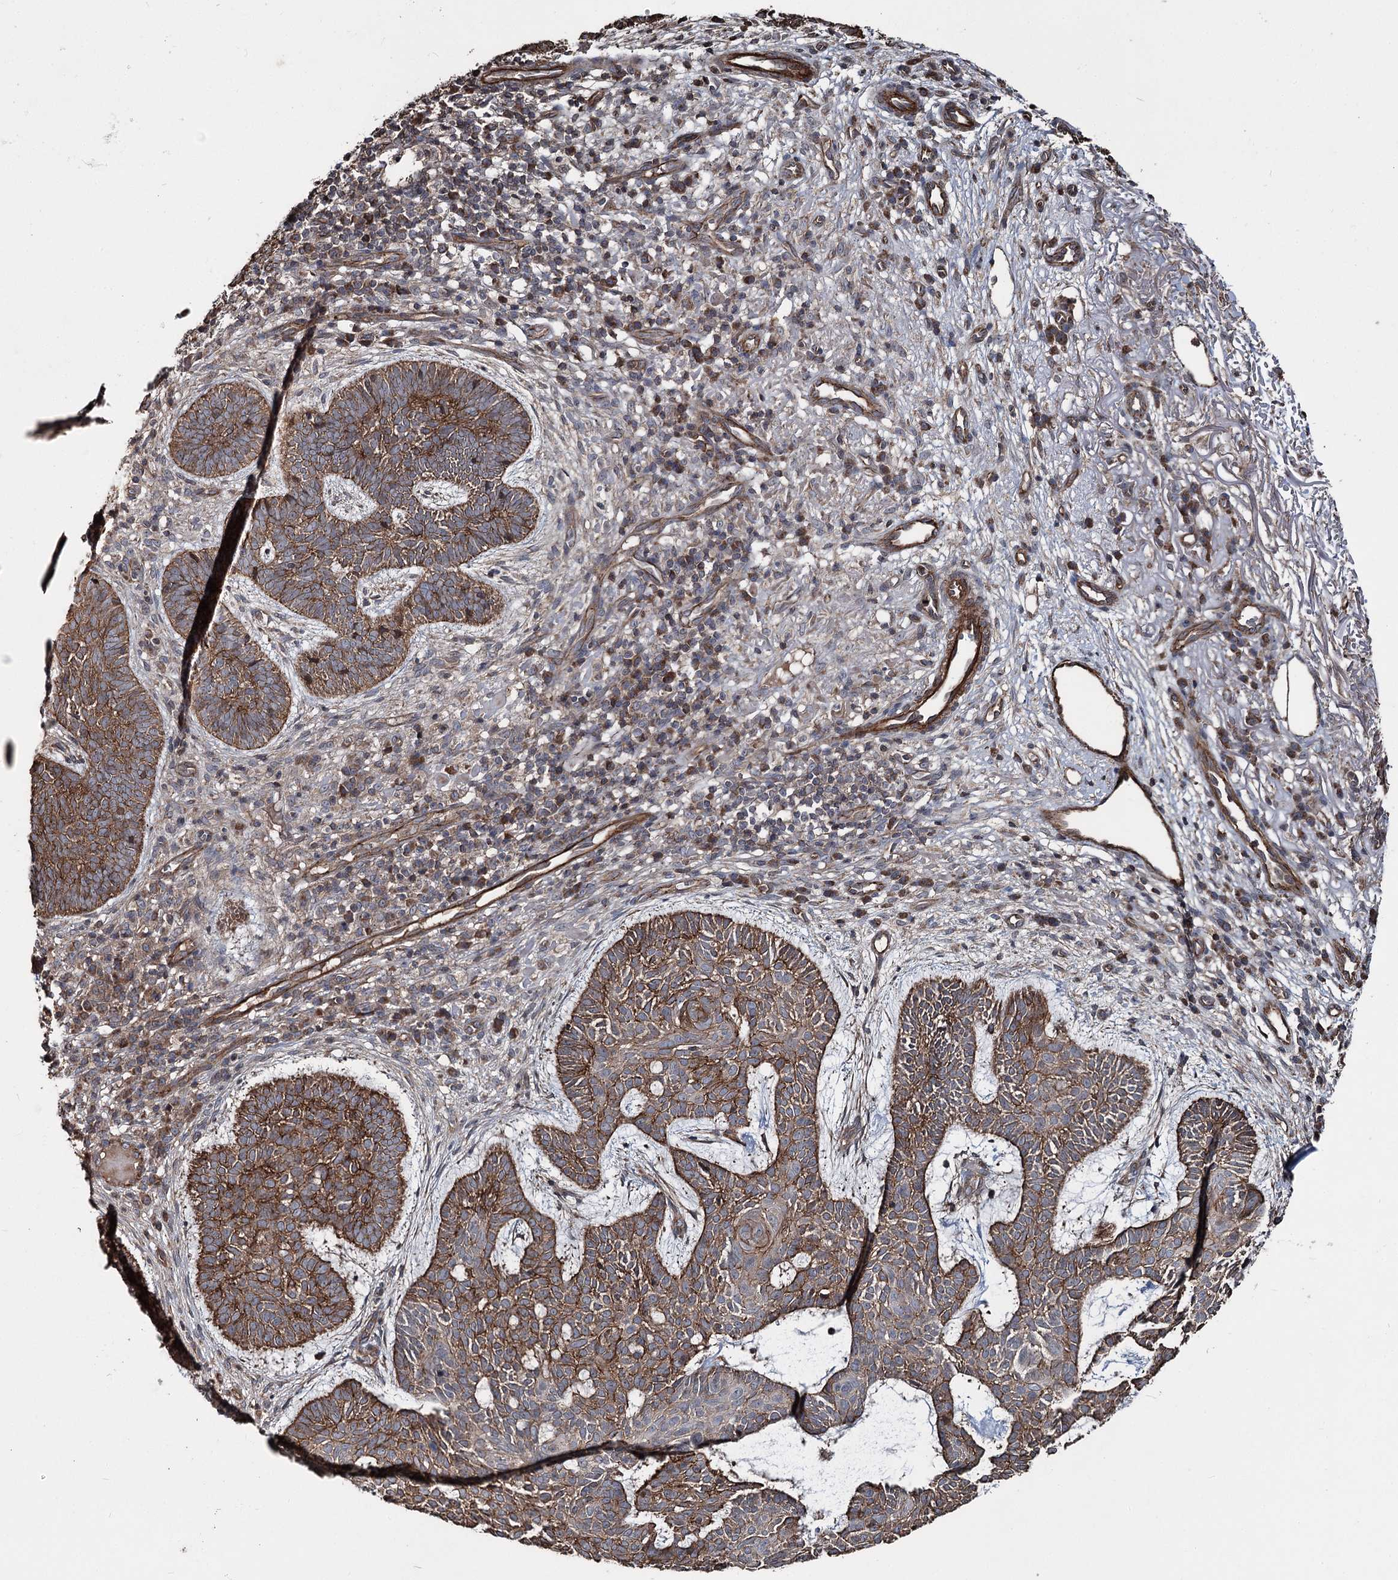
{"staining": {"intensity": "moderate", "quantity": ">75%", "location": "cytoplasmic/membranous"}, "tissue": "skin cancer", "cell_type": "Tumor cells", "image_type": "cancer", "snomed": [{"axis": "morphology", "description": "Basal cell carcinoma"}, {"axis": "topography", "description": "Skin"}], "caption": "Approximately >75% of tumor cells in human skin cancer show moderate cytoplasmic/membranous protein positivity as visualized by brown immunohistochemical staining.", "gene": "ITFG2", "patient": {"sex": "male", "age": 85}}